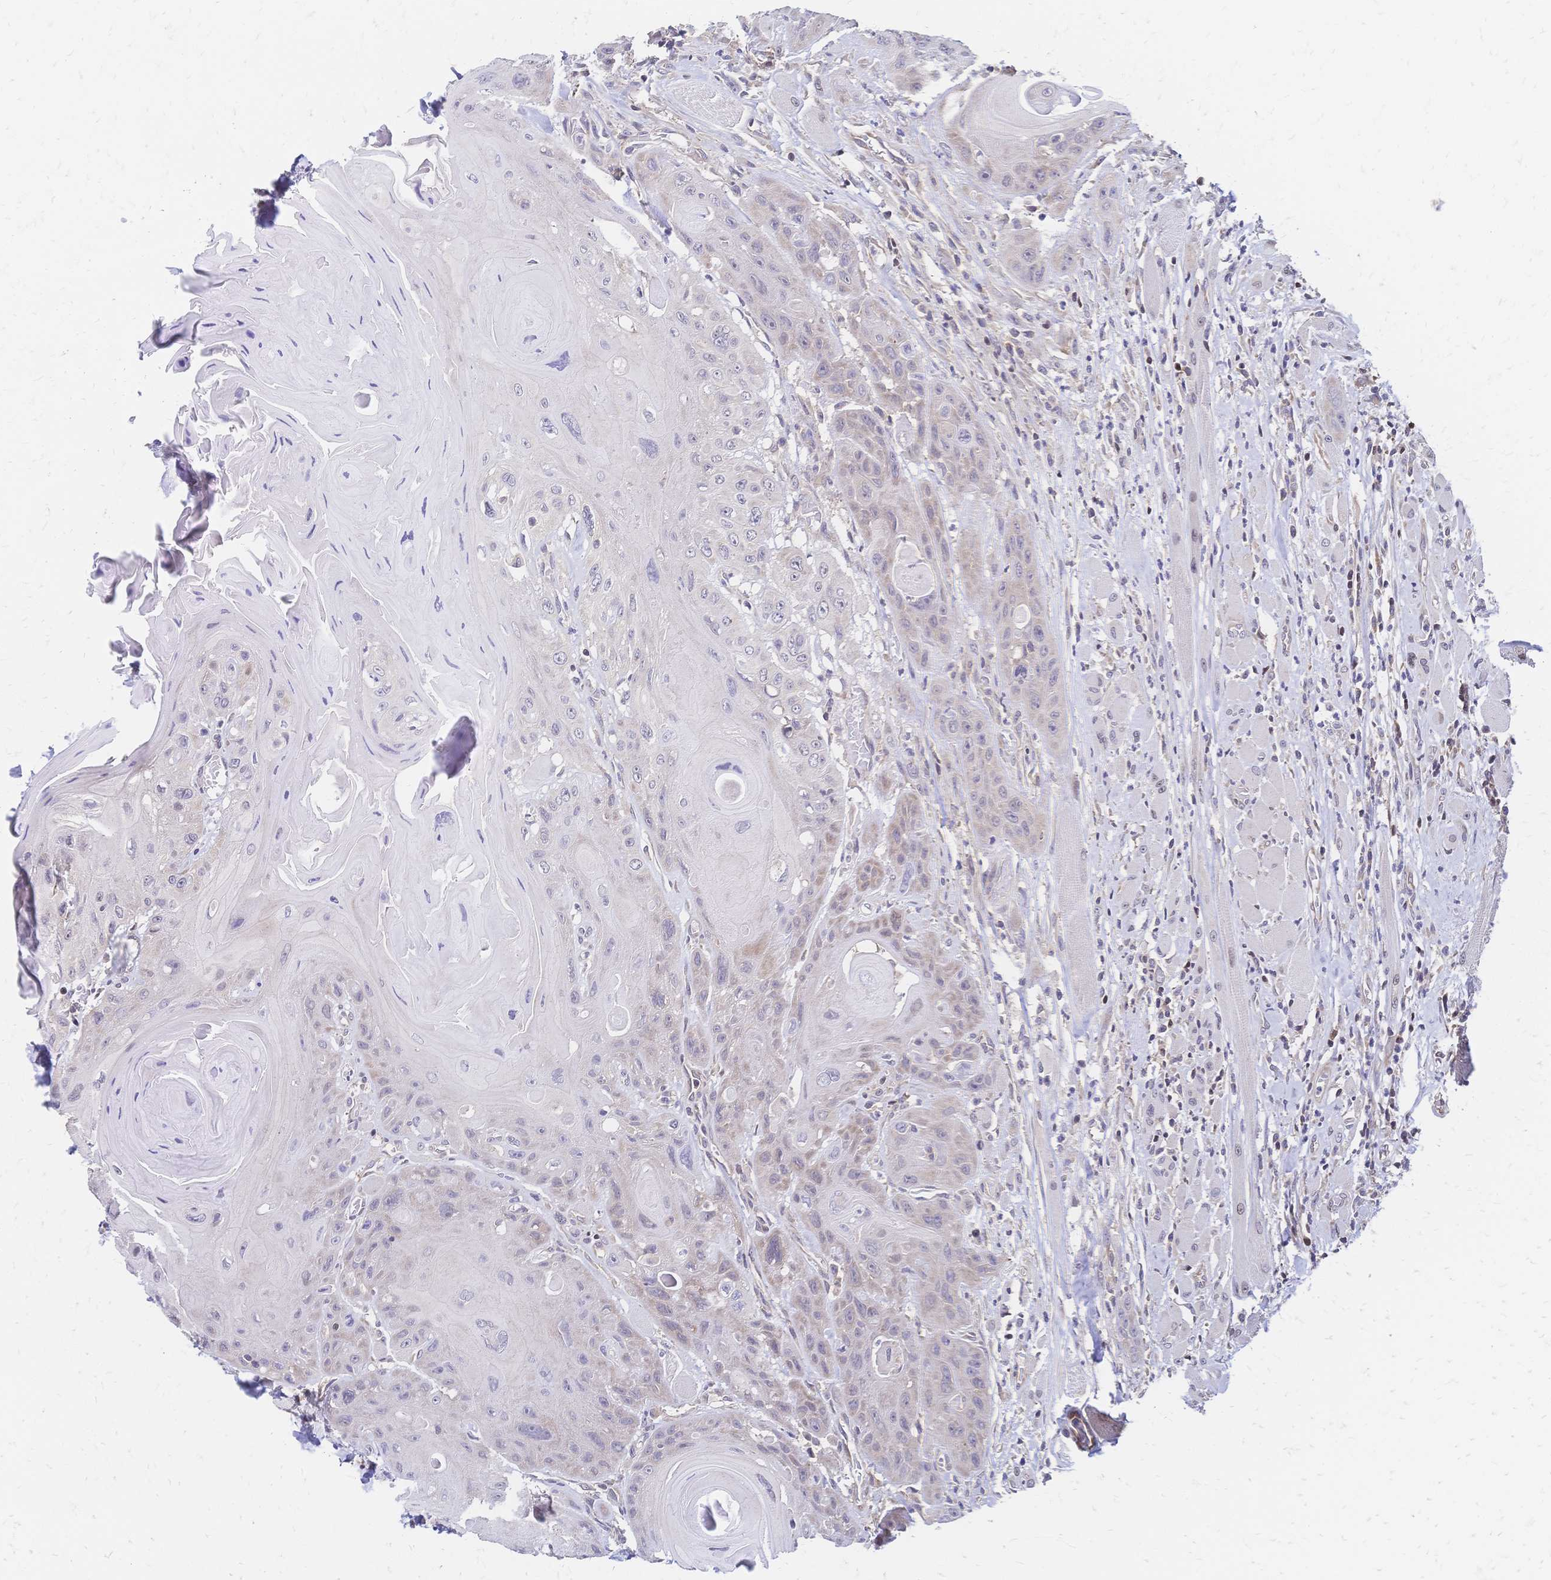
{"staining": {"intensity": "weak", "quantity": "<25%", "location": "cytoplasmic/membranous"}, "tissue": "head and neck cancer", "cell_type": "Tumor cells", "image_type": "cancer", "snomed": [{"axis": "morphology", "description": "Squamous cell carcinoma, NOS"}, {"axis": "topography", "description": "Head-Neck"}], "caption": "This image is of head and neck cancer stained with immunohistochemistry to label a protein in brown with the nuclei are counter-stained blue. There is no expression in tumor cells. Nuclei are stained in blue.", "gene": "CBX7", "patient": {"sex": "female", "age": 59}}